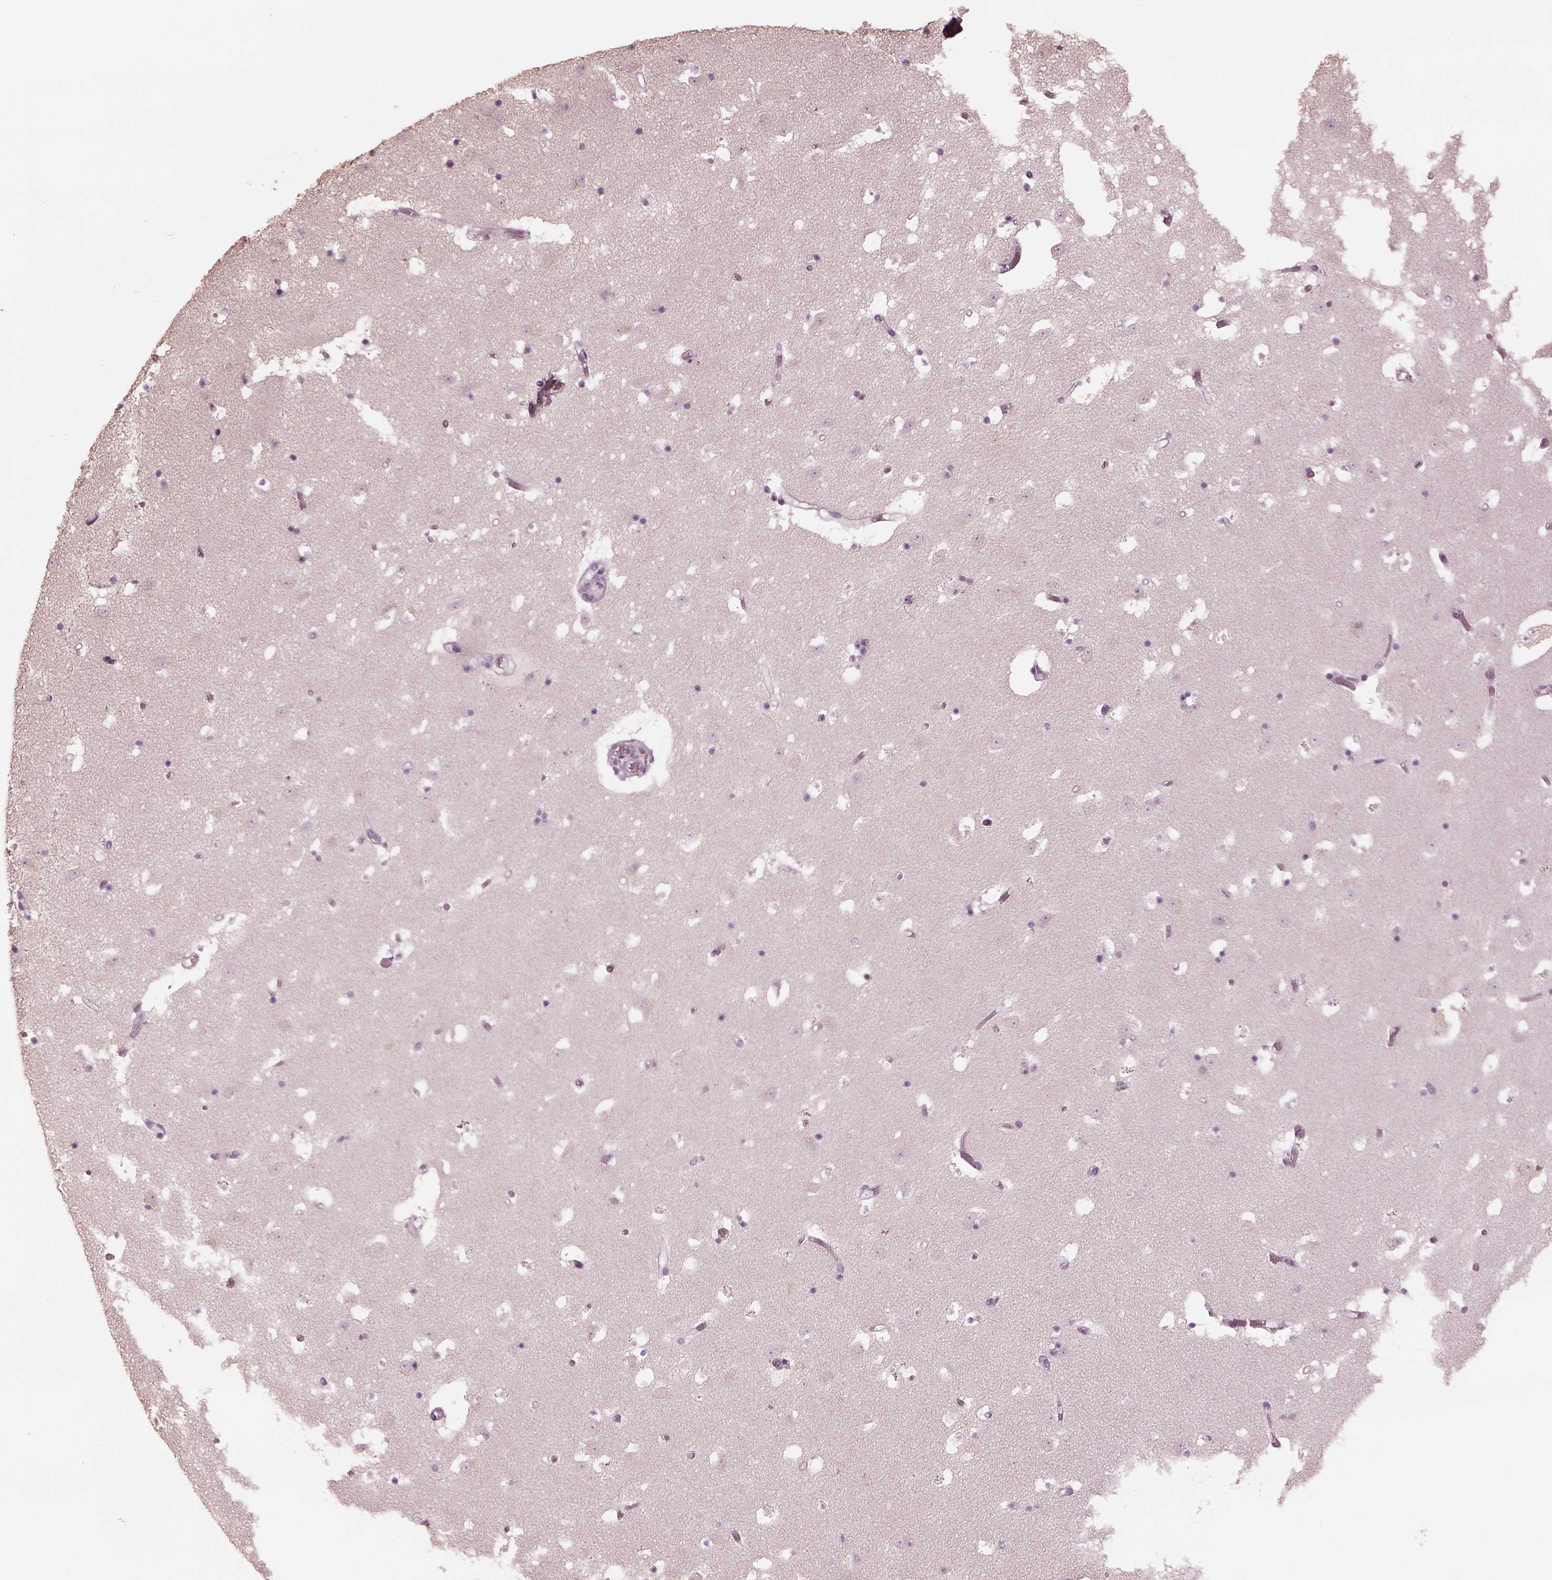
{"staining": {"intensity": "negative", "quantity": "none", "location": "none"}, "tissue": "caudate", "cell_type": "Glial cells", "image_type": "normal", "snomed": [{"axis": "morphology", "description": "Normal tissue, NOS"}, {"axis": "topography", "description": "Lateral ventricle wall"}], "caption": "Immunohistochemistry image of normal human caudate stained for a protein (brown), which displays no staining in glial cells. Brightfield microscopy of immunohistochemistry stained with DAB (brown) and hematoxylin (blue), captured at high magnification.", "gene": "OPTC", "patient": {"sex": "female", "age": 42}}